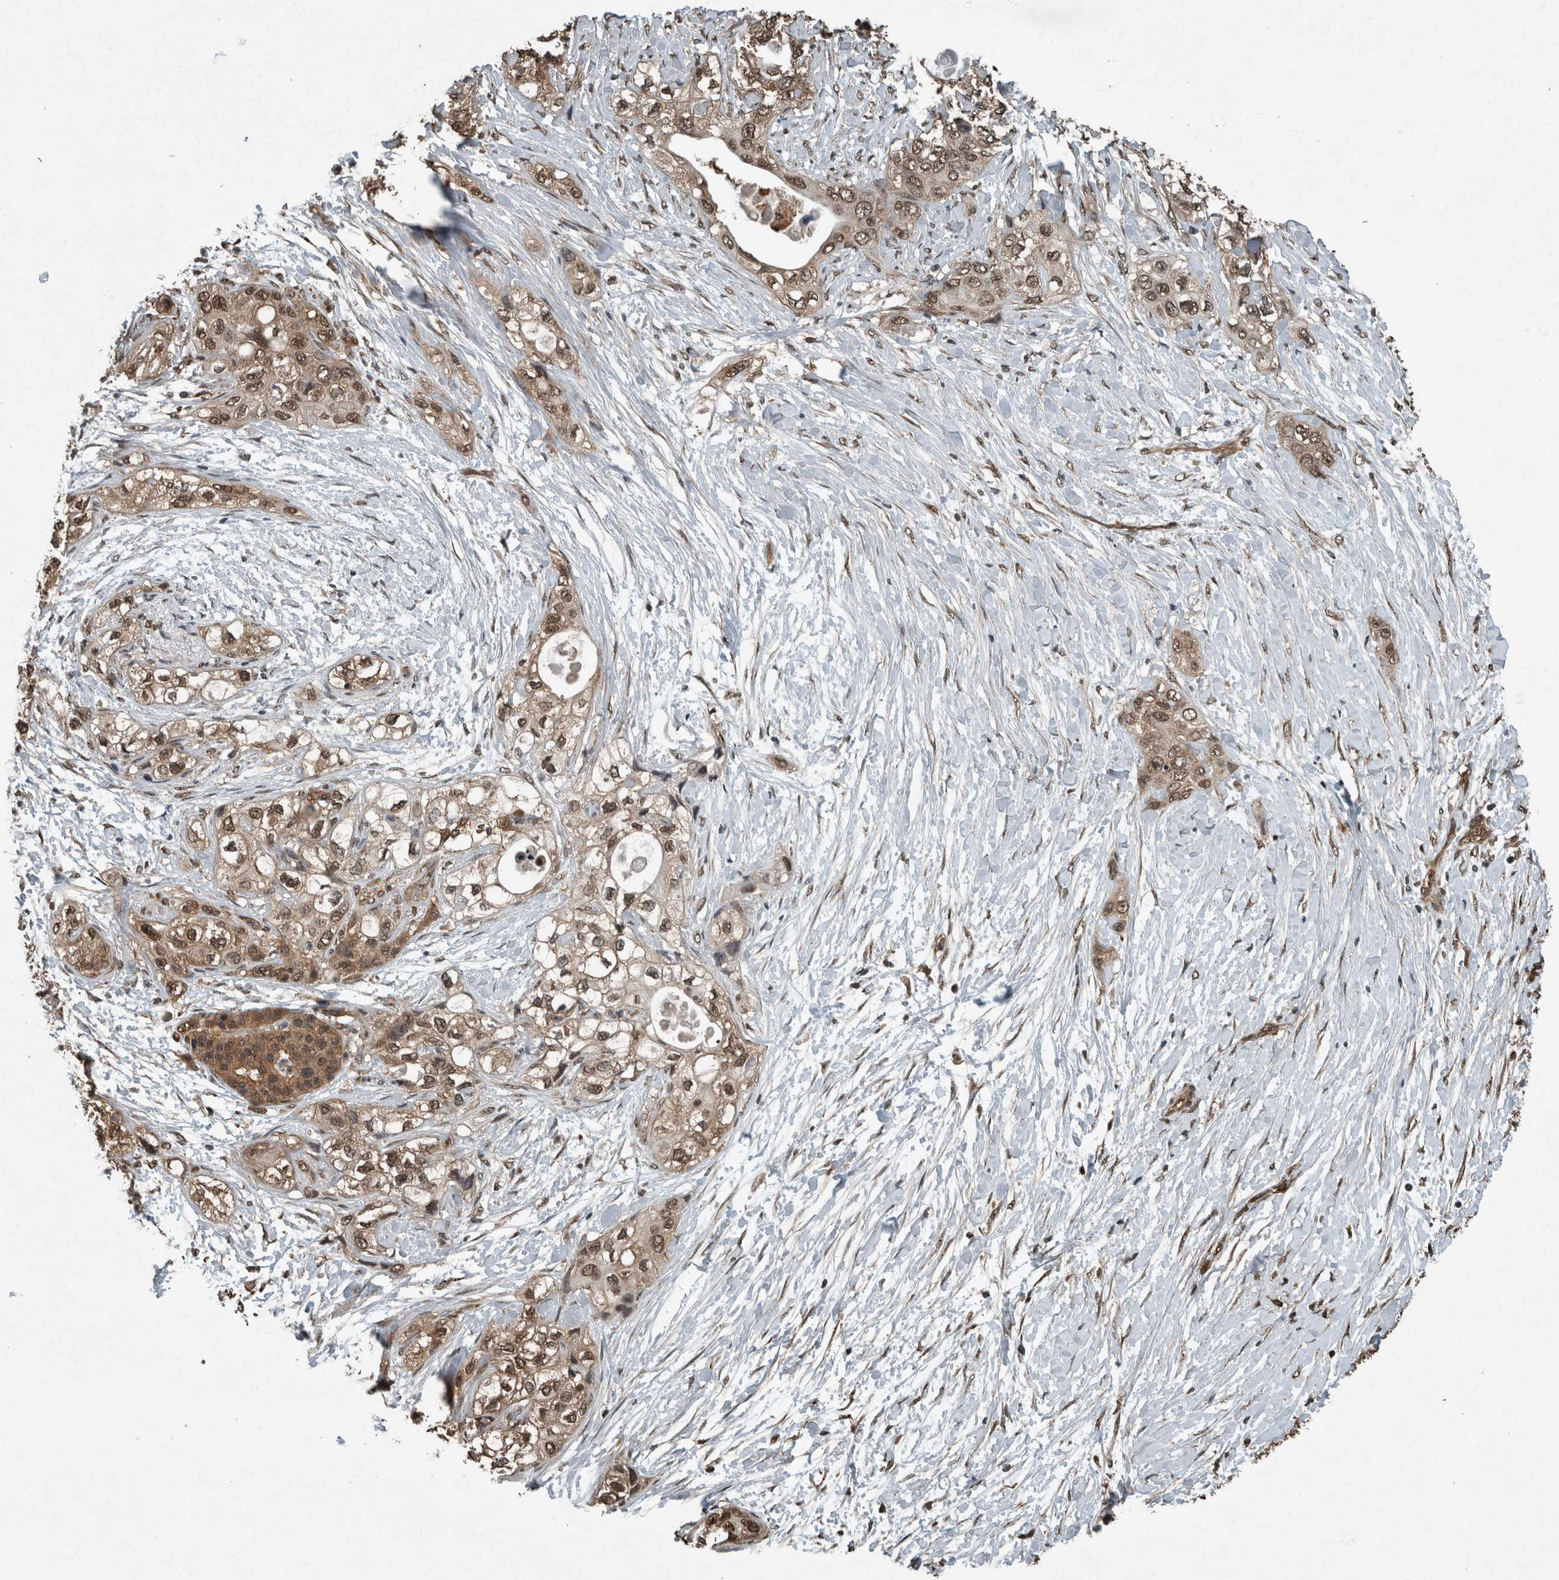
{"staining": {"intensity": "moderate", "quantity": ">75%", "location": "cytoplasmic/membranous,nuclear"}, "tissue": "pancreatic cancer", "cell_type": "Tumor cells", "image_type": "cancer", "snomed": [{"axis": "morphology", "description": "Adenocarcinoma, NOS"}, {"axis": "topography", "description": "Pancreas"}], "caption": "IHC of pancreatic cancer (adenocarcinoma) displays medium levels of moderate cytoplasmic/membranous and nuclear positivity in about >75% of tumor cells.", "gene": "ARHGEF12", "patient": {"sex": "female", "age": 70}}